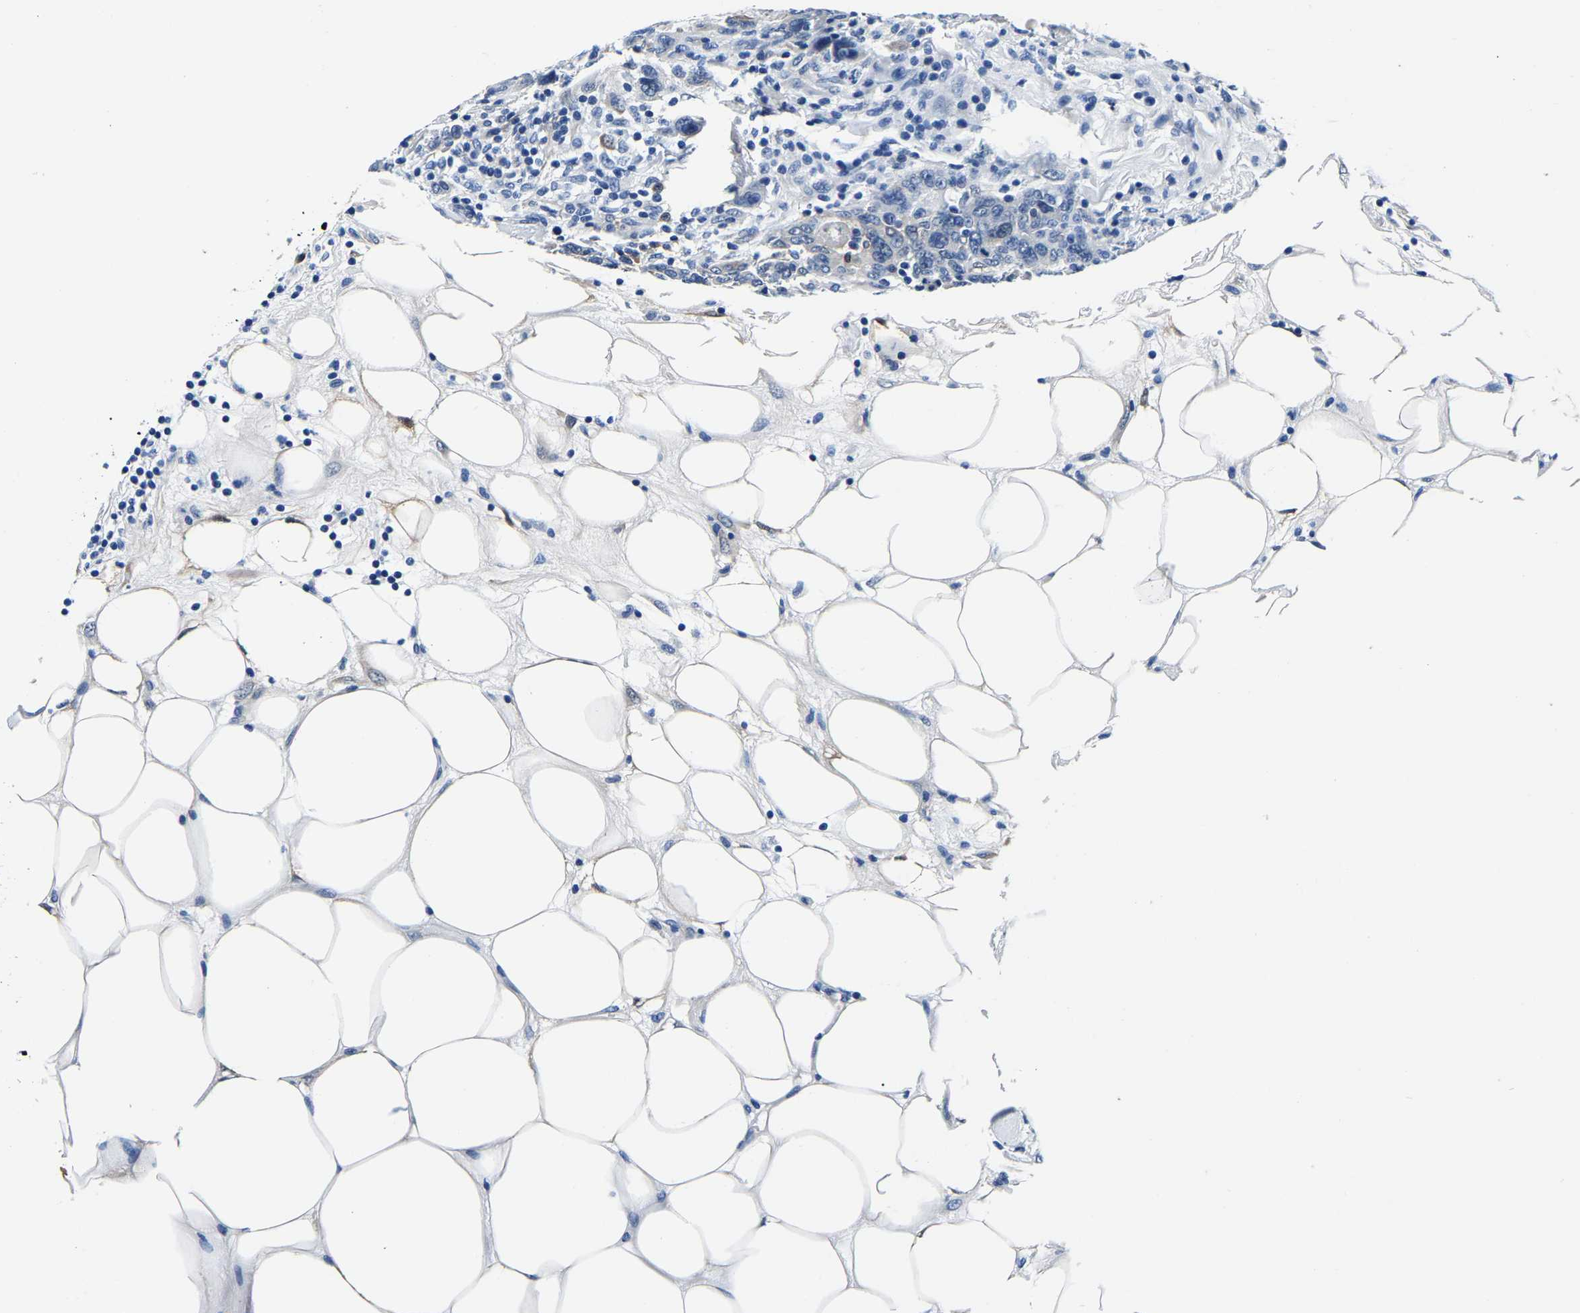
{"staining": {"intensity": "negative", "quantity": "none", "location": "none"}, "tissue": "breast cancer", "cell_type": "Tumor cells", "image_type": "cancer", "snomed": [{"axis": "morphology", "description": "Duct carcinoma"}, {"axis": "topography", "description": "Breast"}], "caption": "DAB (3,3'-diaminobenzidine) immunohistochemical staining of human breast cancer (infiltrating ductal carcinoma) exhibits no significant staining in tumor cells.", "gene": "S100A13", "patient": {"sex": "female", "age": 37}}